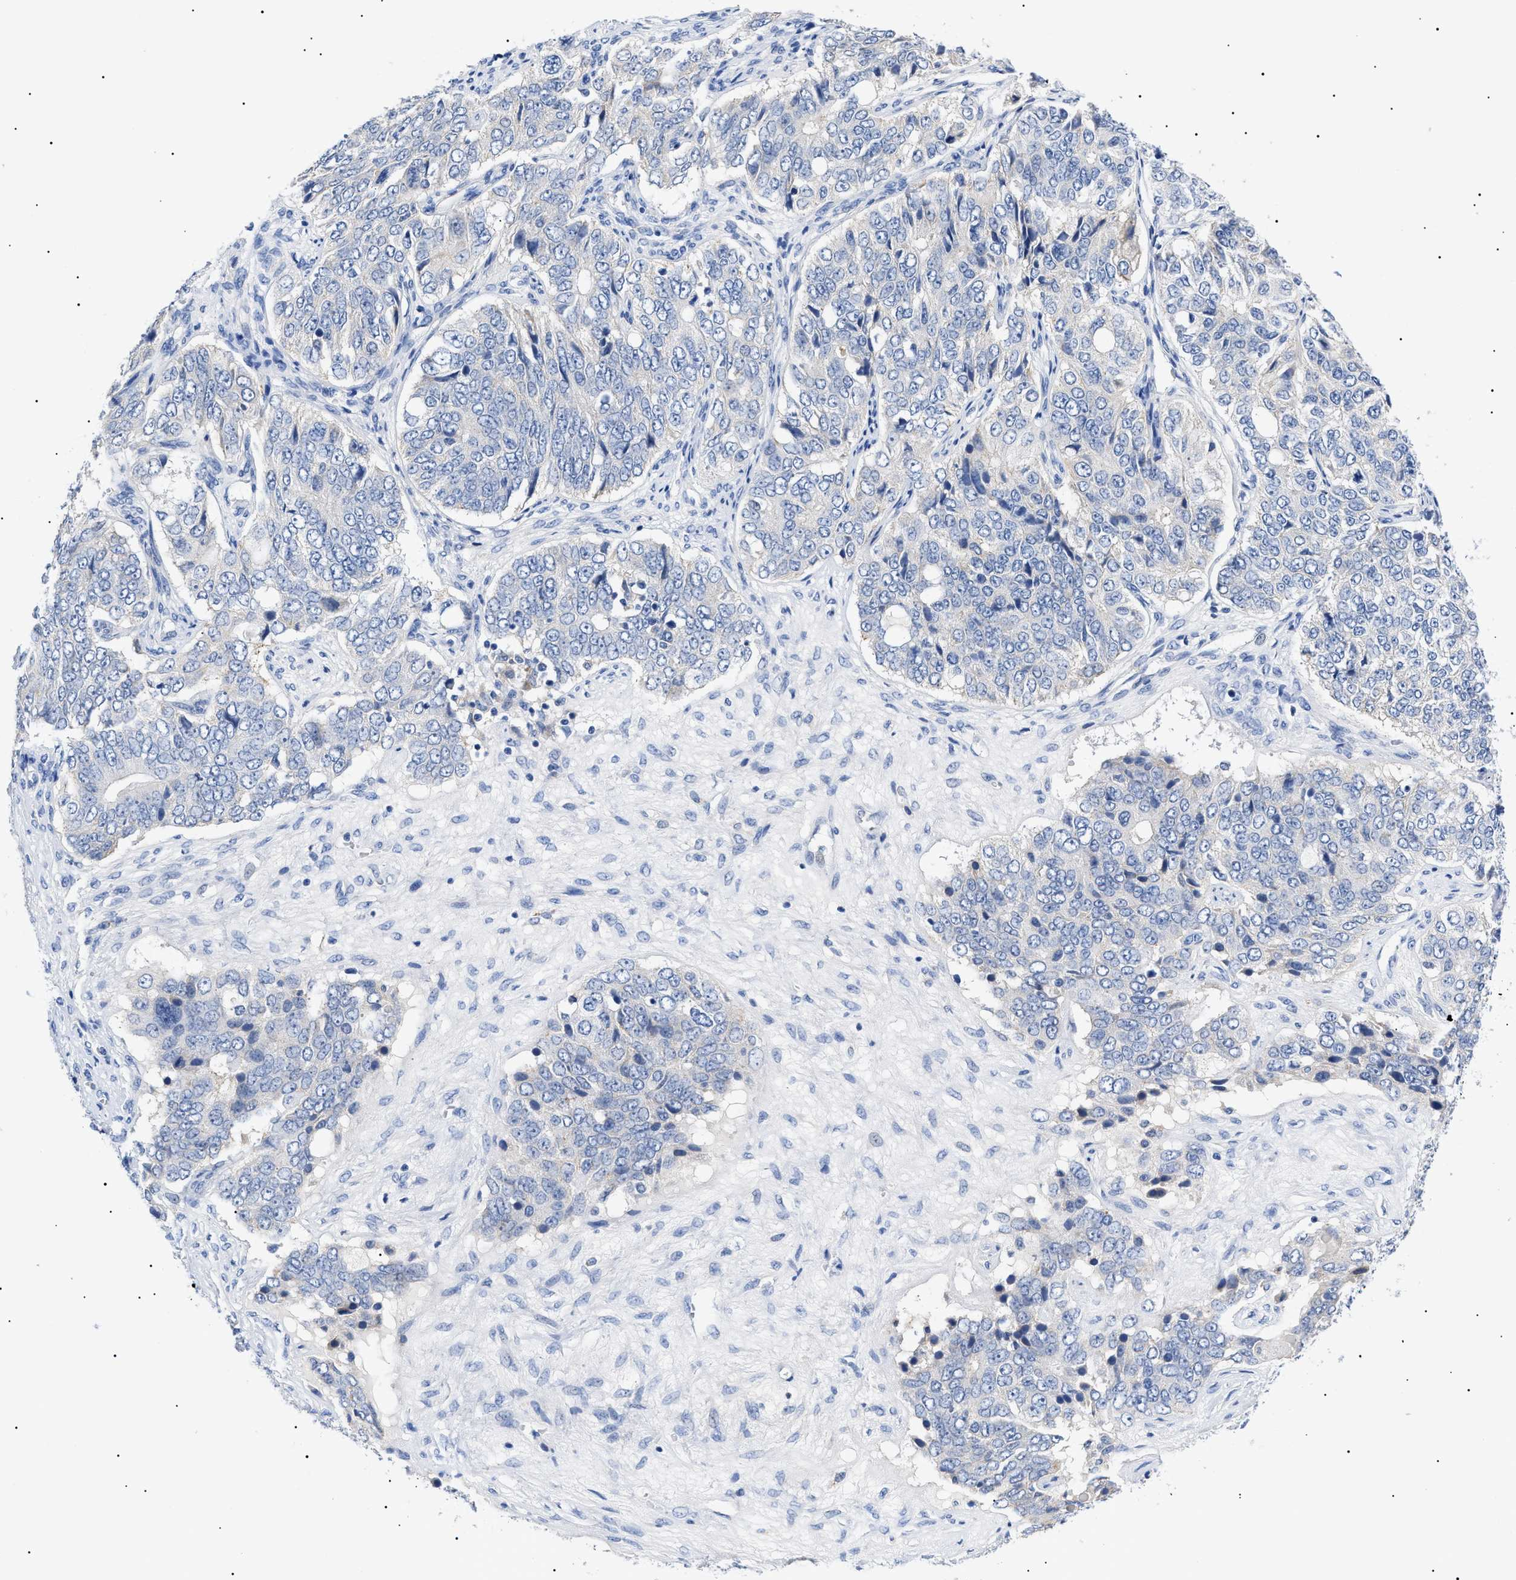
{"staining": {"intensity": "negative", "quantity": "none", "location": "none"}, "tissue": "ovarian cancer", "cell_type": "Tumor cells", "image_type": "cancer", "snomed": [{"axis": "morphology", "description": "Carcinoma, endometroid"}, {"axis": "topography", "description": "Ovary"}], "caption": "Tumor cells are negative for brown protein staining in ovarian cancer.", "gene": "ACKR1", "patient": {"sex": "female", "age": 51}}